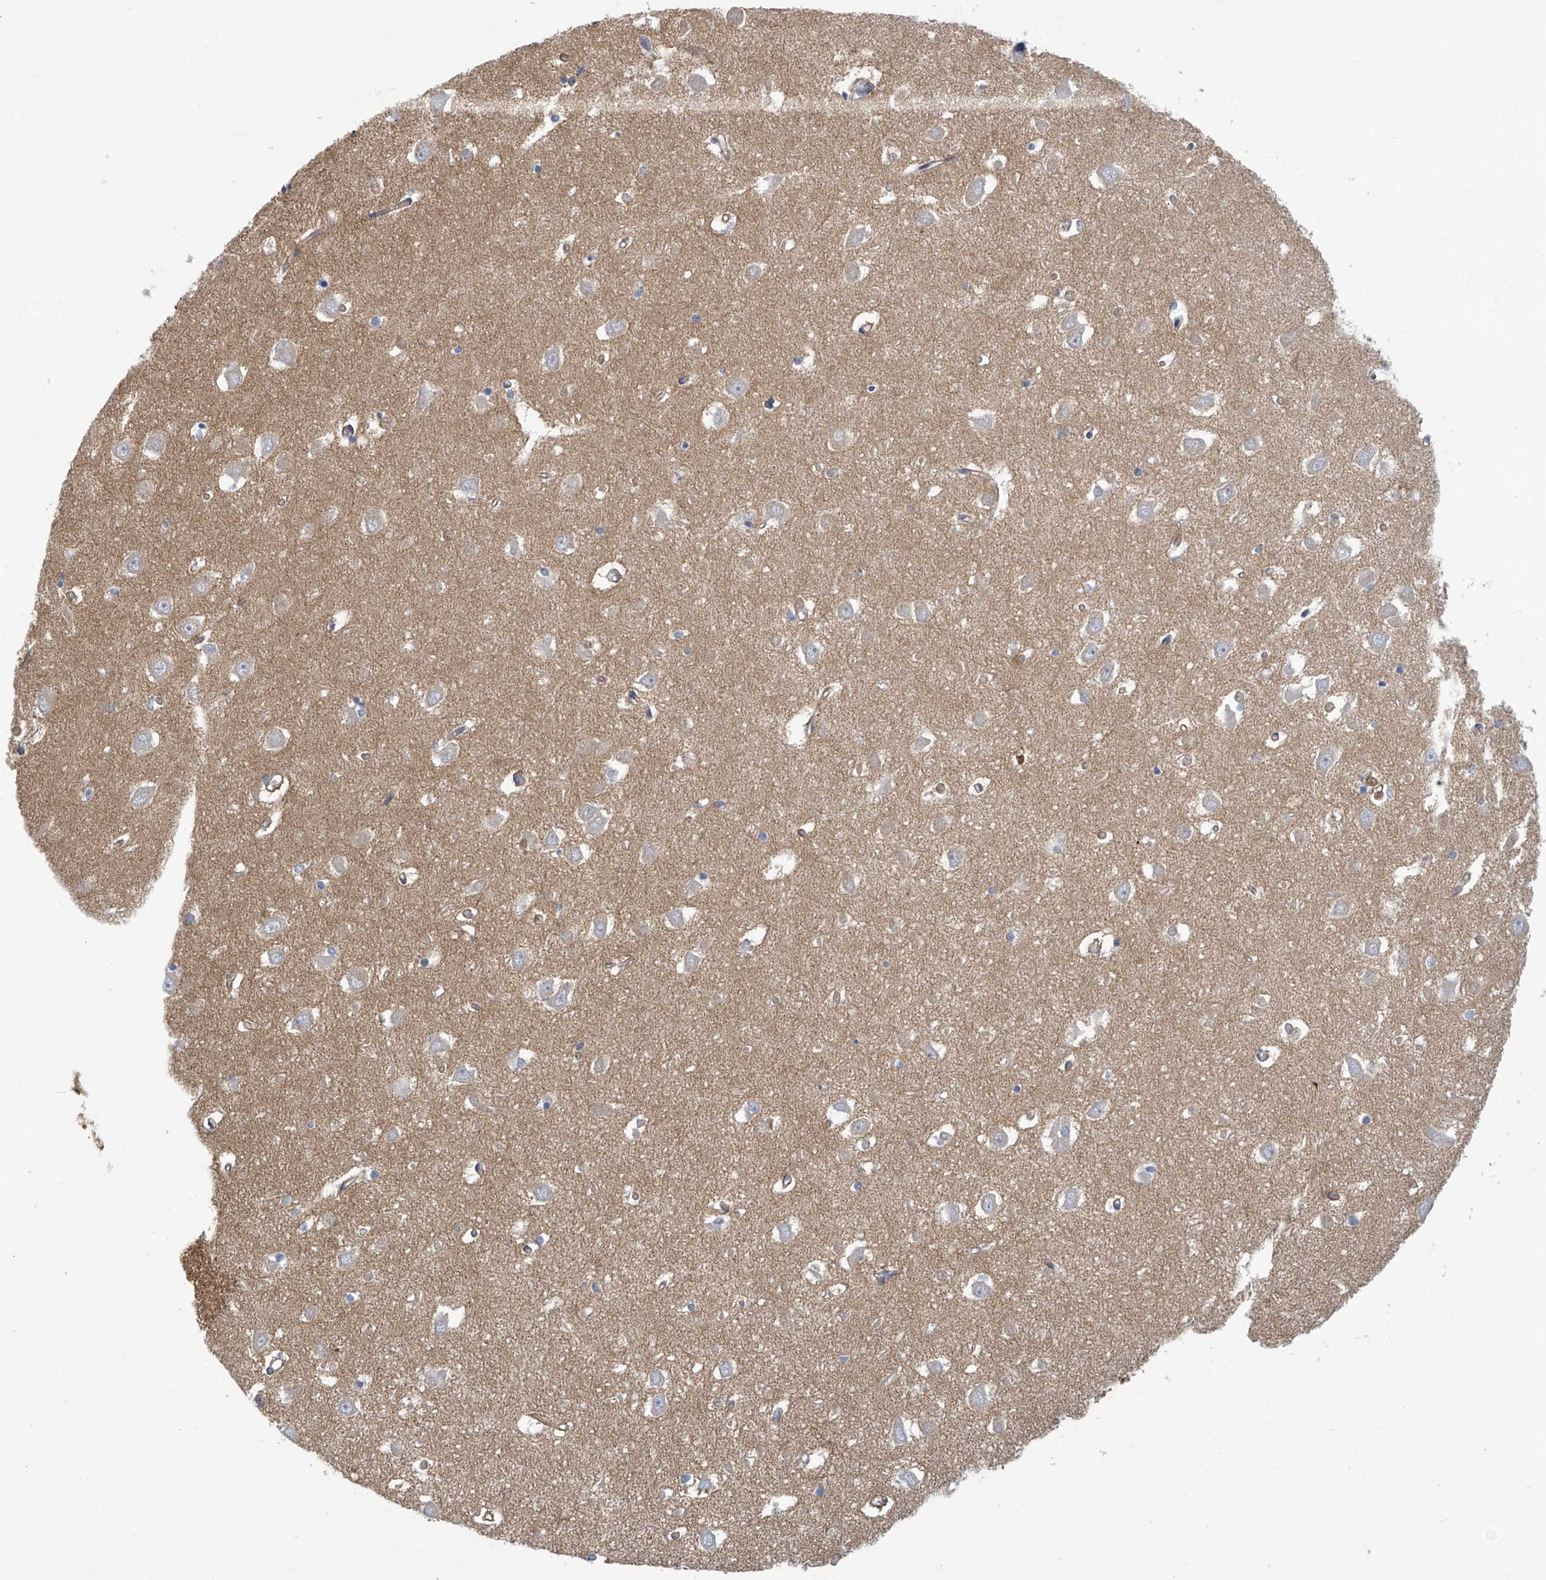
{"staining": {"intensity": "negative", "quantity": "none", "location": "none"}, "tissue": "hippocampus", "cell_type": "Glial cells", "image_type": "normal", "snomed": [{"axis": "morphology", "description": "Normal tissue, NOS"}, {"axis": "topography", "description": "Hippocampus"}], "caption": "DAB immunohistochemical staining of benign human hippocampus exhibits no significant positivity in glial cells. The staining was performed using DAB to visualize the protein expression in brown, while the nuclei were stained in blue with hematoxylin (Magnification: 20x).", "gene": "ABHD13", "patient": {"sex": "male", "age": 70}}